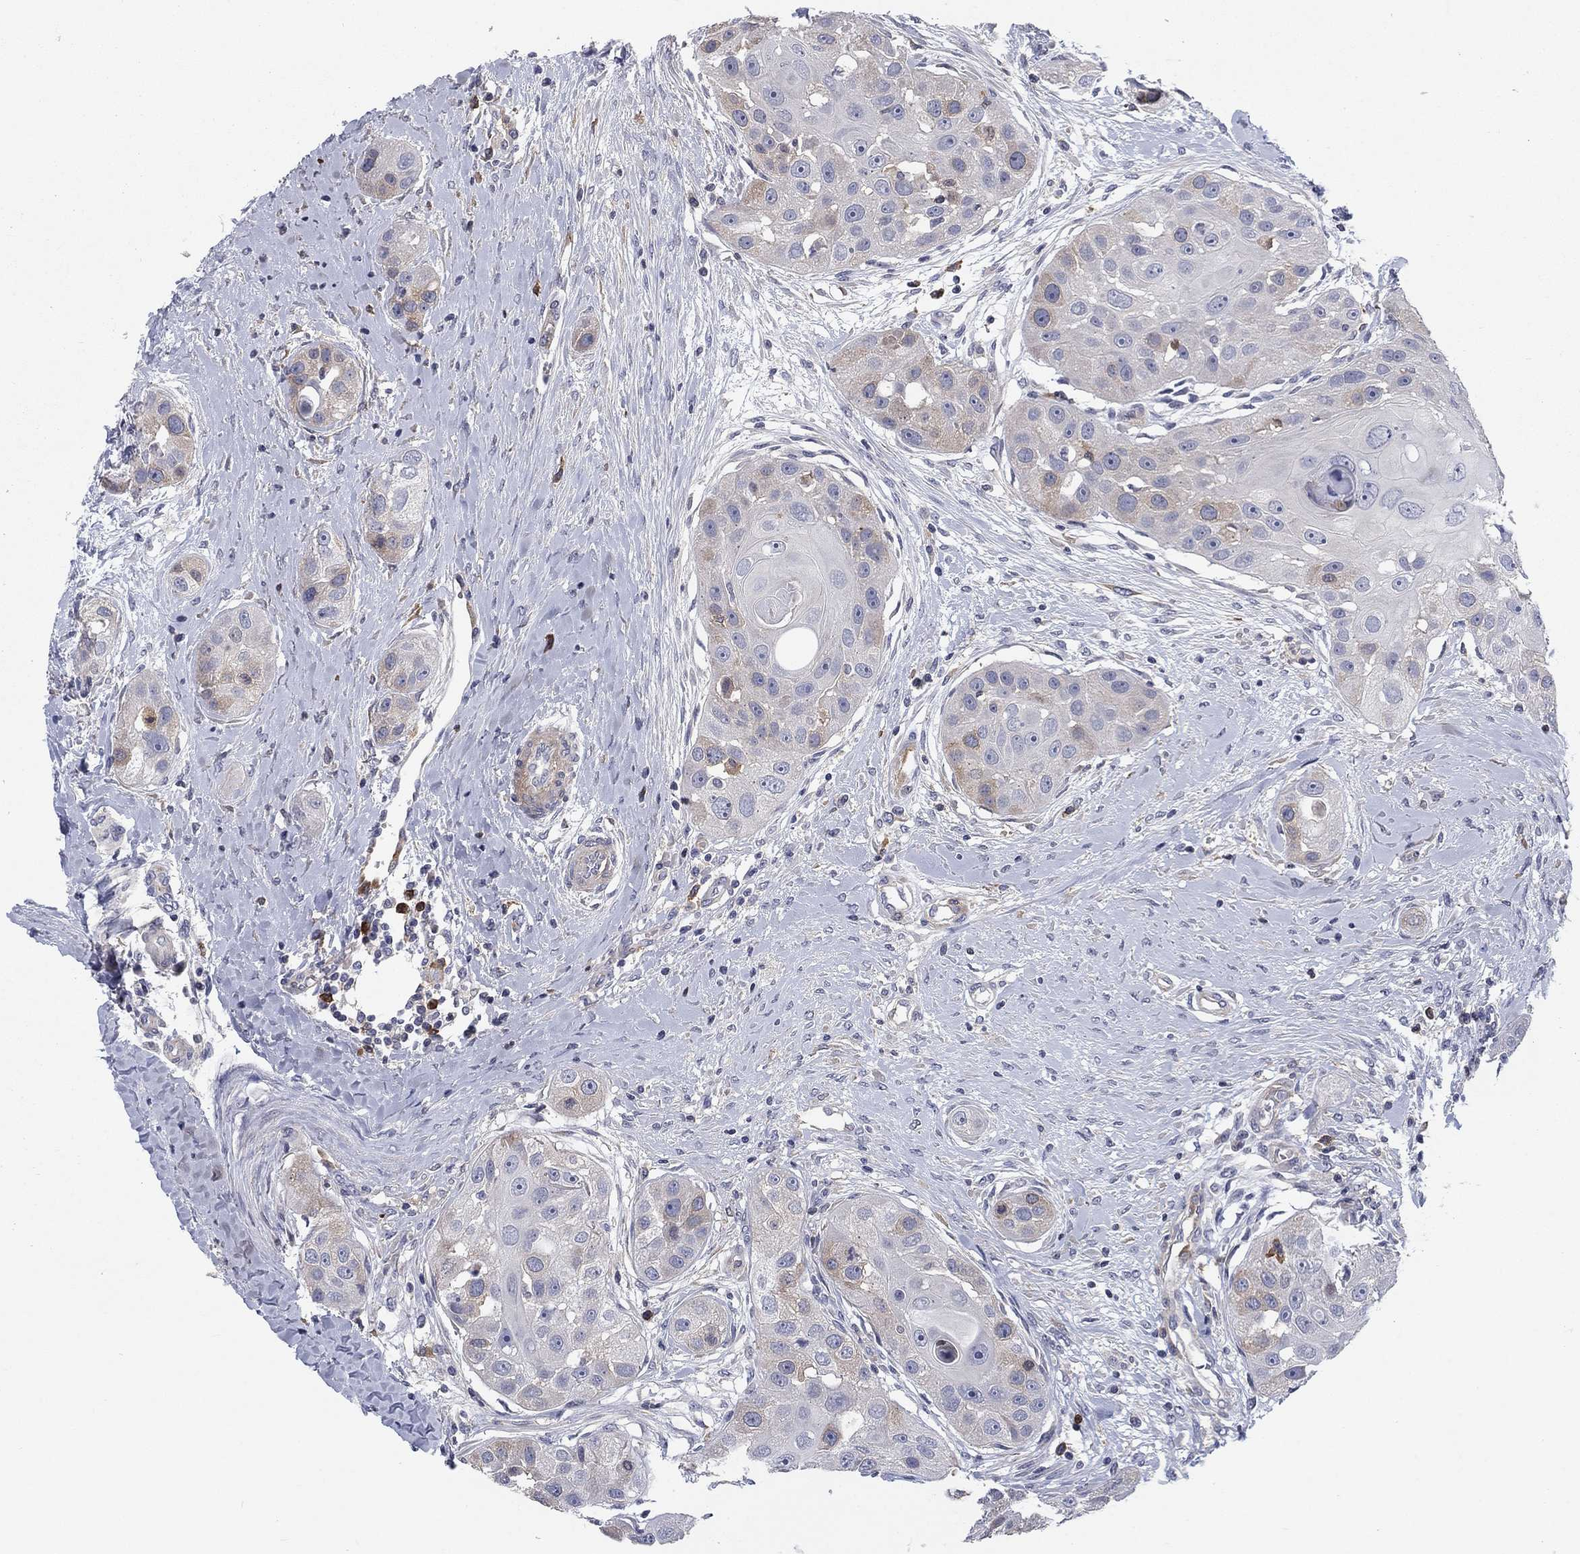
{"staining": {"intensity": "weak", "quantity": "<25%", "location": "cytoplasmic/membranous"}, "tissue": "head and neck cancer", "cell_type": "Tumor cells", "image_type": "cancer", "snomed": [{"axis": "morphology", "description": "Normal tissue, NOS"}, {"axis": "morphology", "description": "Squamous cell carcinoma, NOS"}, {"axis": "topography", "description": "Skeletal muscle"}, {"axis": "topography", "description": "Head-Neck"}], "caption": "Human head and neck cancer (squamous cell carcinoma) stained for a protein using IHC exhibits no positivity in tumor cells.", "gene": "KIF15", "patient": {"sex": "male", "age": 51}}